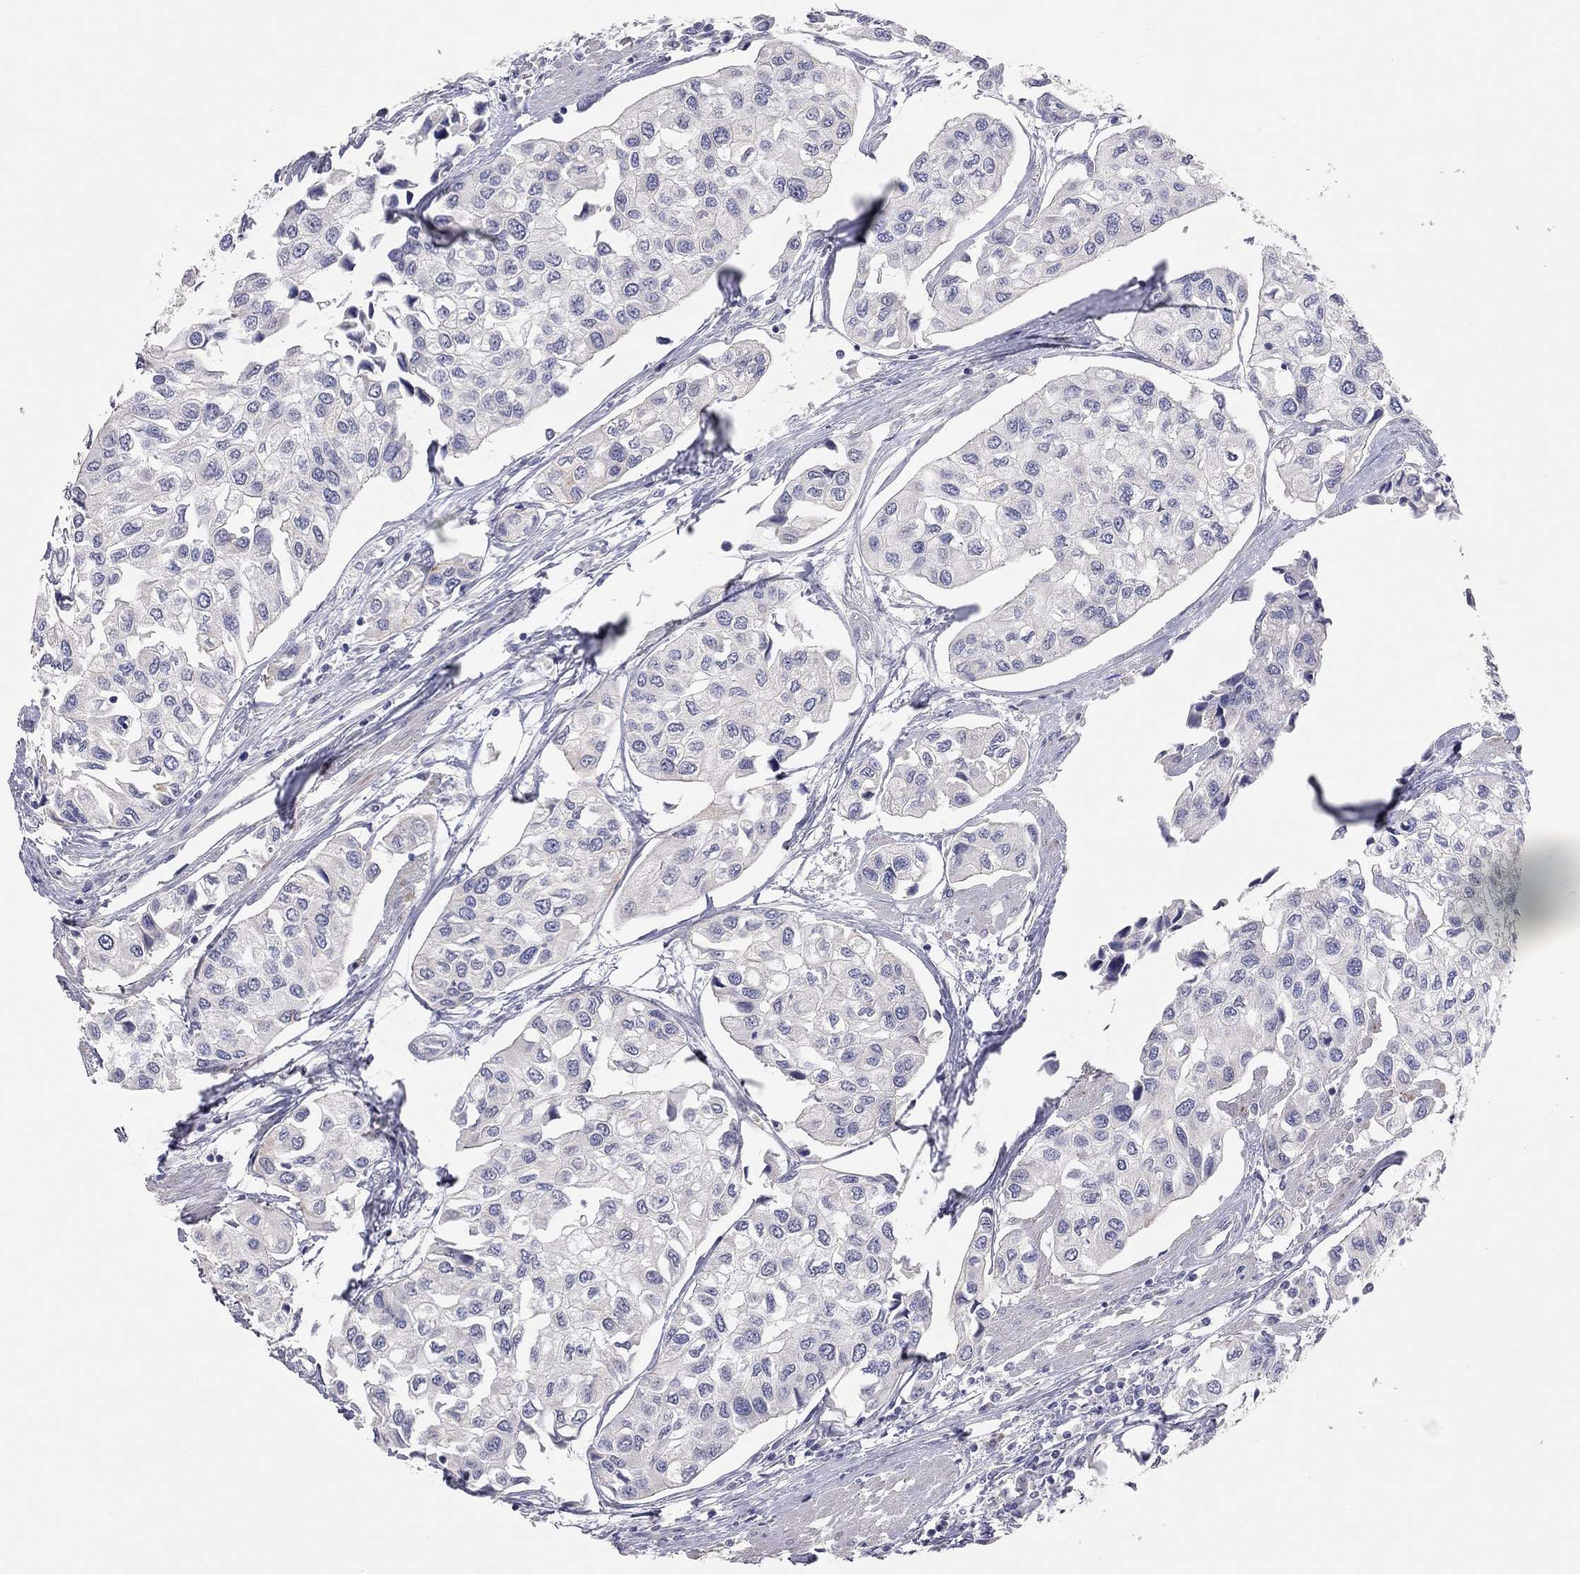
{"staining": {"intensity": "negative", "quantity": "none", "location": "none"}, "tissue": "urothelial cancer", "cell_type": "Tumor cells", "image_type": "cancer", "snomed": [{"axis": "morphology", "description": "Urothelial carcinoma, High grade"}, {"axis": "topography", "description": "Urinary bladder"}], "caption": "A micrograph of human urothelial carcinoma (high-grade) is negative for staining in tumor cells.", "gene": "KCNB1", "patient": {"sex": "male", "age": 73}}